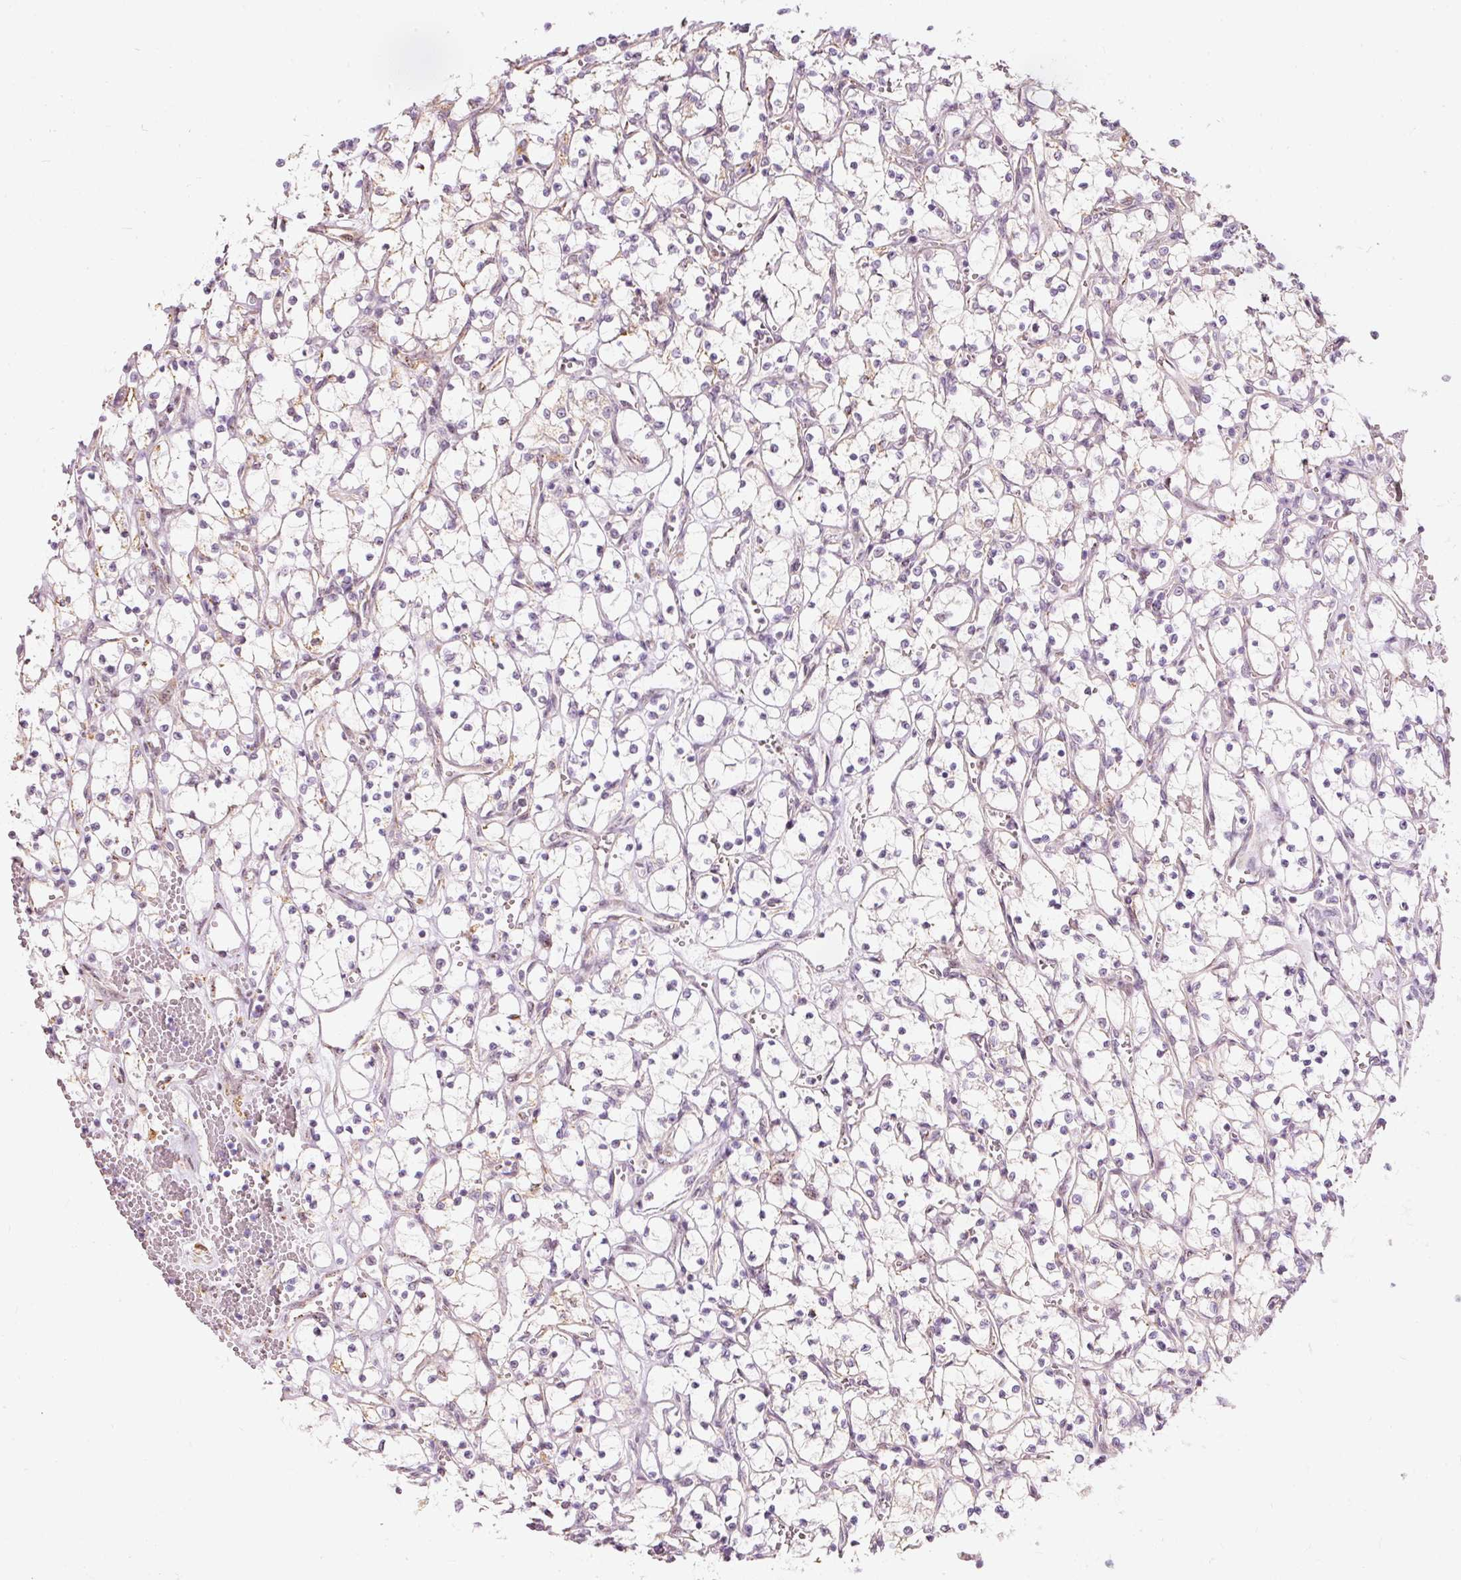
{"staining": {"intensity": "negative", "quantity": "none", "location": "none"}, "tissue": "renal cancer", "cell_type": "Tumor cells", "image_type": "cancer", "snomed": [{"axis": "morphology", "description": "Adenocarcinoma, NOS"}, {"axis": "topography", "description": "Kidney"}], "caption": "An IHC photomicrograph of renal cancer is shown. There is no staining in tumor cells of renal cancer.", "gene": "RNF39", "patient": {"sex": "female", "age": 69}}